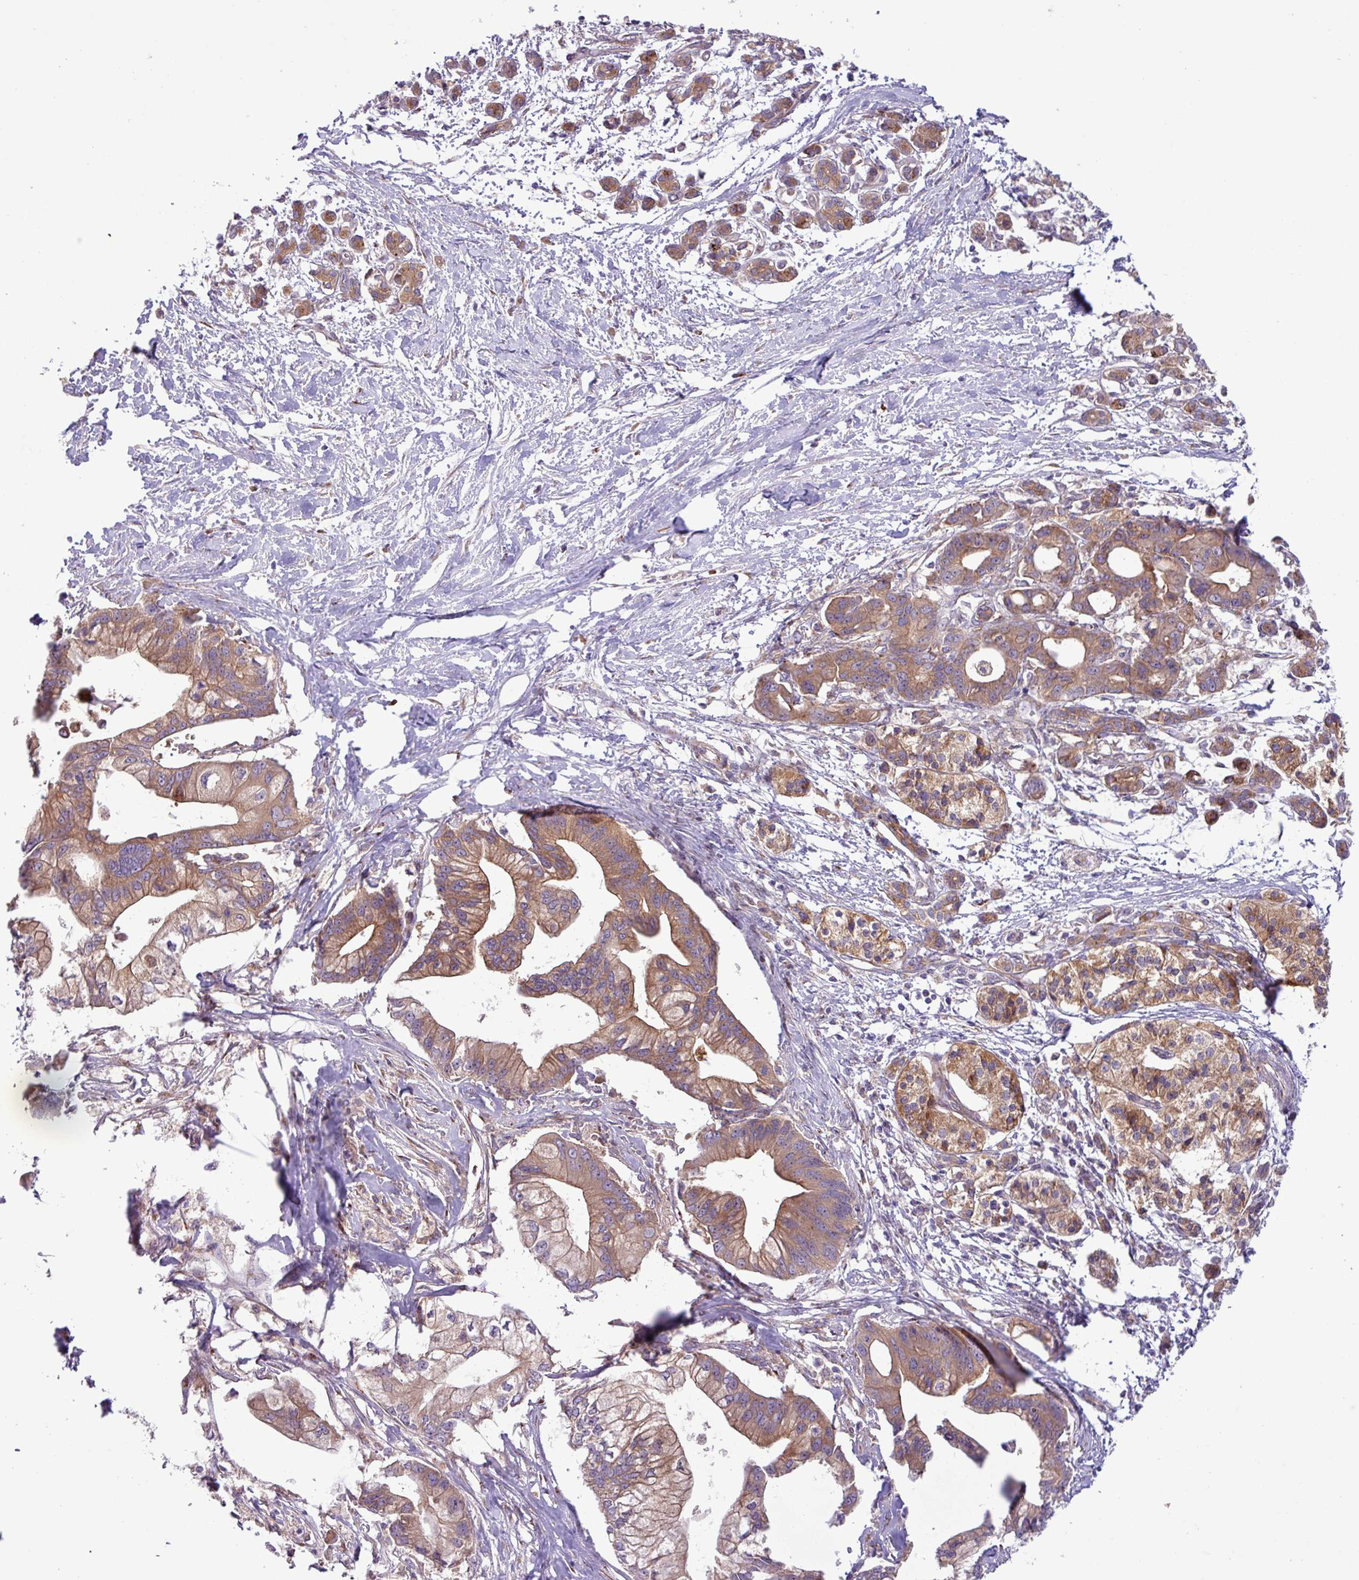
{"staining": {"intensity": "moderate", "quantity": ">75%", "location": "cytoplasmic/membranous"}, "tissue": "pancreatic cancer", "cell_type": "Tumor cells", "image_type": "cancer", "snomed": [{"axis": "morphology", "description": "Adenocarcinoma, NOS"}, {"axis": "topography", "description": "Pancreas"}], "caption": "Immunohistochemical staining of pancreatic cancer (adenocarcinoma) reveals medium levels of moderate cytoplasmic/membranous protein expression in approximately >75% of tumor cells.", "gene": "RAB19", "patient": {"sex": "male", "age": 68}}